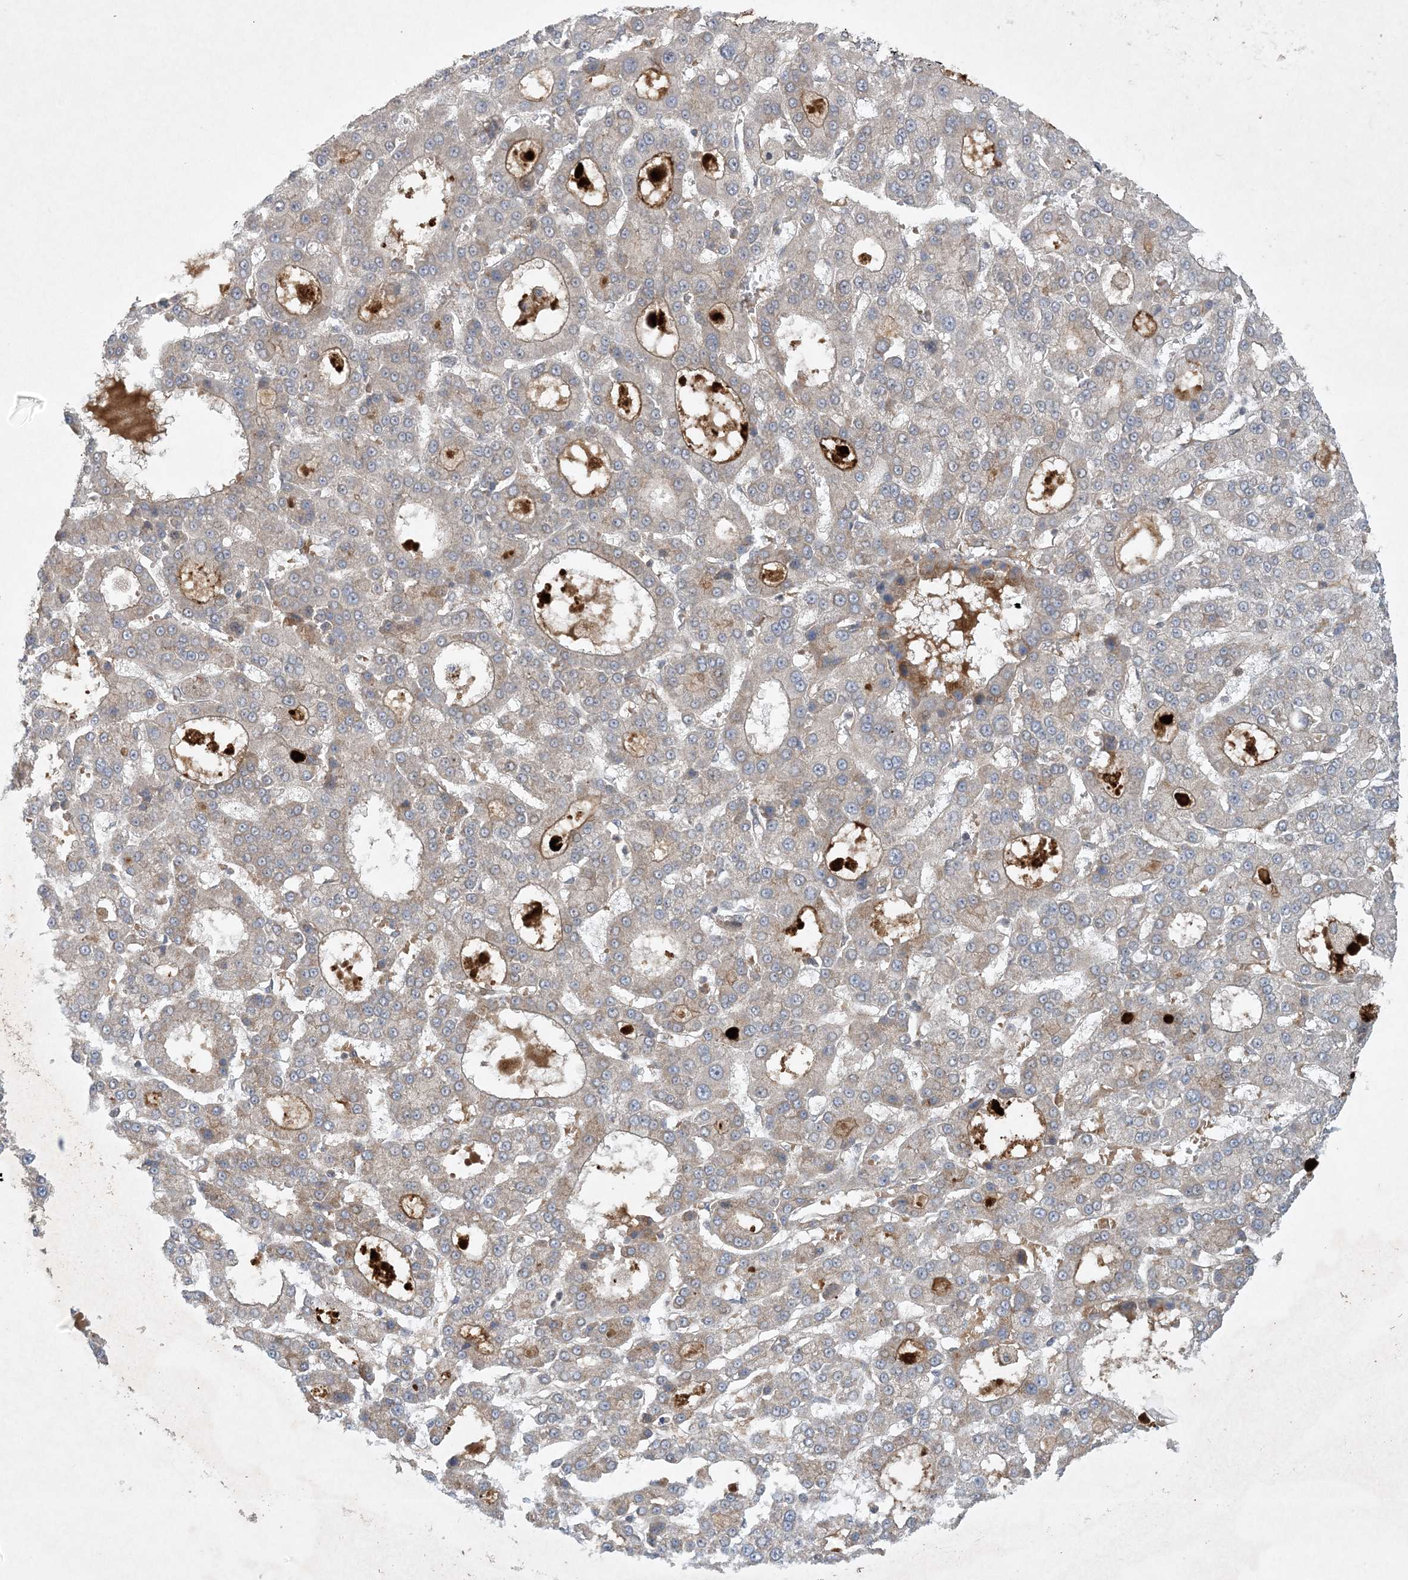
{"staining": {"intensity": "weak", "quantity": "<25%", "location": "cytoplasmic/membranous"}, "tissue": "liver cancer", "cell_type": "Tumor cells", "image_type": "cancer", "snomed": [{"axis": "morphology", "description": "Carcinoma, Hepatocellular, NOS"}, {"axis": "topography", "description": "Liver"}], "caption": "Tumor cells show no significant positivity in liver cancer (hepatocellular carcinoma).", "gene": "STAM2", "patient": {"sex": "male", "age": 70}}